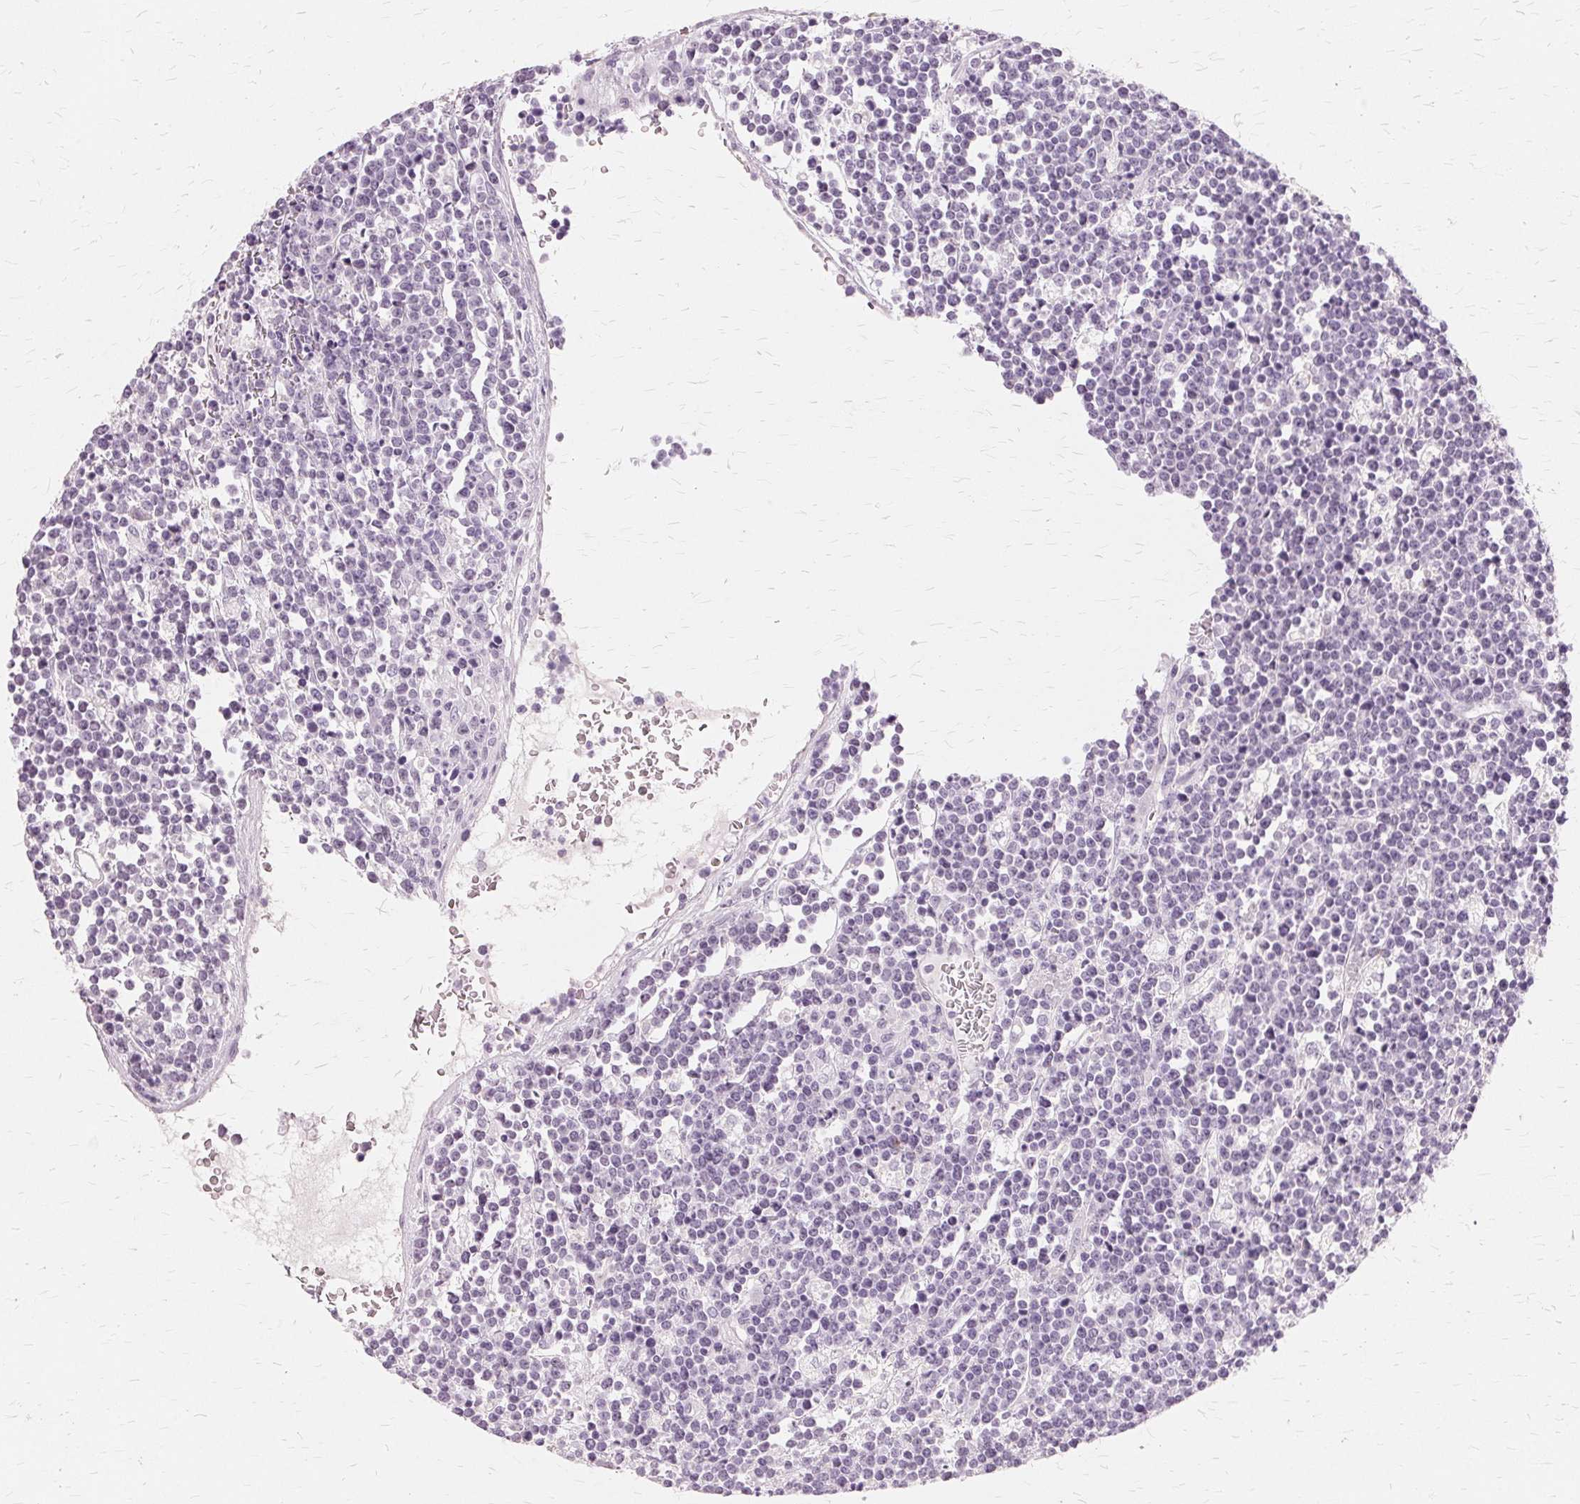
{"staining": {"intensity": "negative", "quantity": "none", "location": "none"}, "tissue": "lymphoma", "cell_type": "Tumor cells", "image_type": "cancer", "snomed": [{"axis": "morphology", "description": "Malignant lymphoma, non-Hodgkin's type, High grade"}, {"axis": "topography", "description": "Ovary"}], "caption": "Immunohistochemistry (IHC) of malignant lymphoma, non-Hodgkin's type (high-grade) reveals no expression in tumor cells. Nuclei are stained in blue.", "gene": "SLC45A3", "patient": {"sex": "female", "age": 56}}